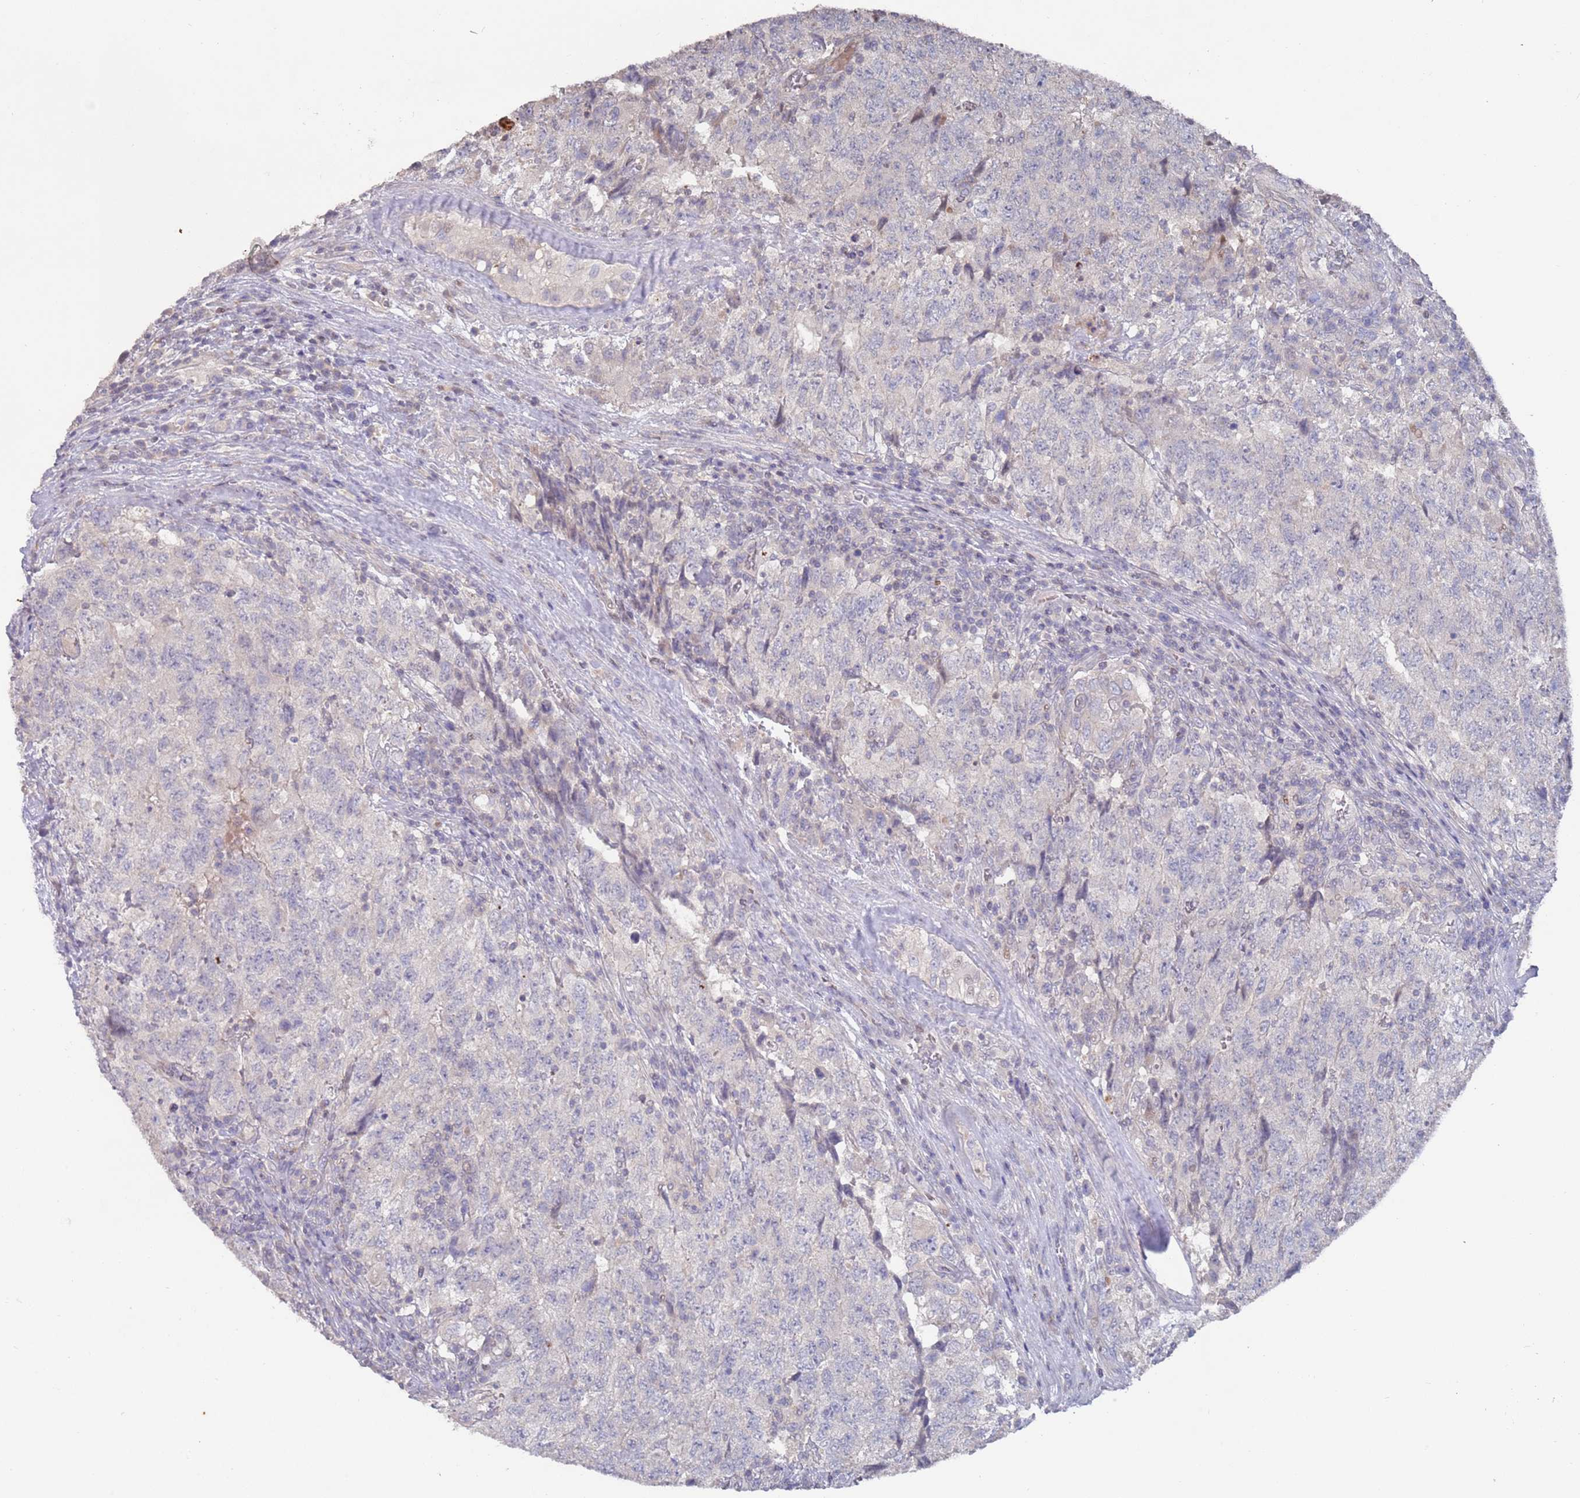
{"staining": {"intensity": "negative", "quantity": "none", "location": "none"}, "tissue": "testis cancer", "cell_type": "Tumor cells", "image_type": "cancer", "snomed": [{"axis": "morphology", "description": "Carcinoma, Embryonal, NOS"}, {"axis": "topography", "description": "Testis"}], "caption": "Image shows no protein expression in tumor cells of embryonal carcinoma (testis) tissue.", "gene": "LACC1", "patient": {"sex": "male", "age": 34}}